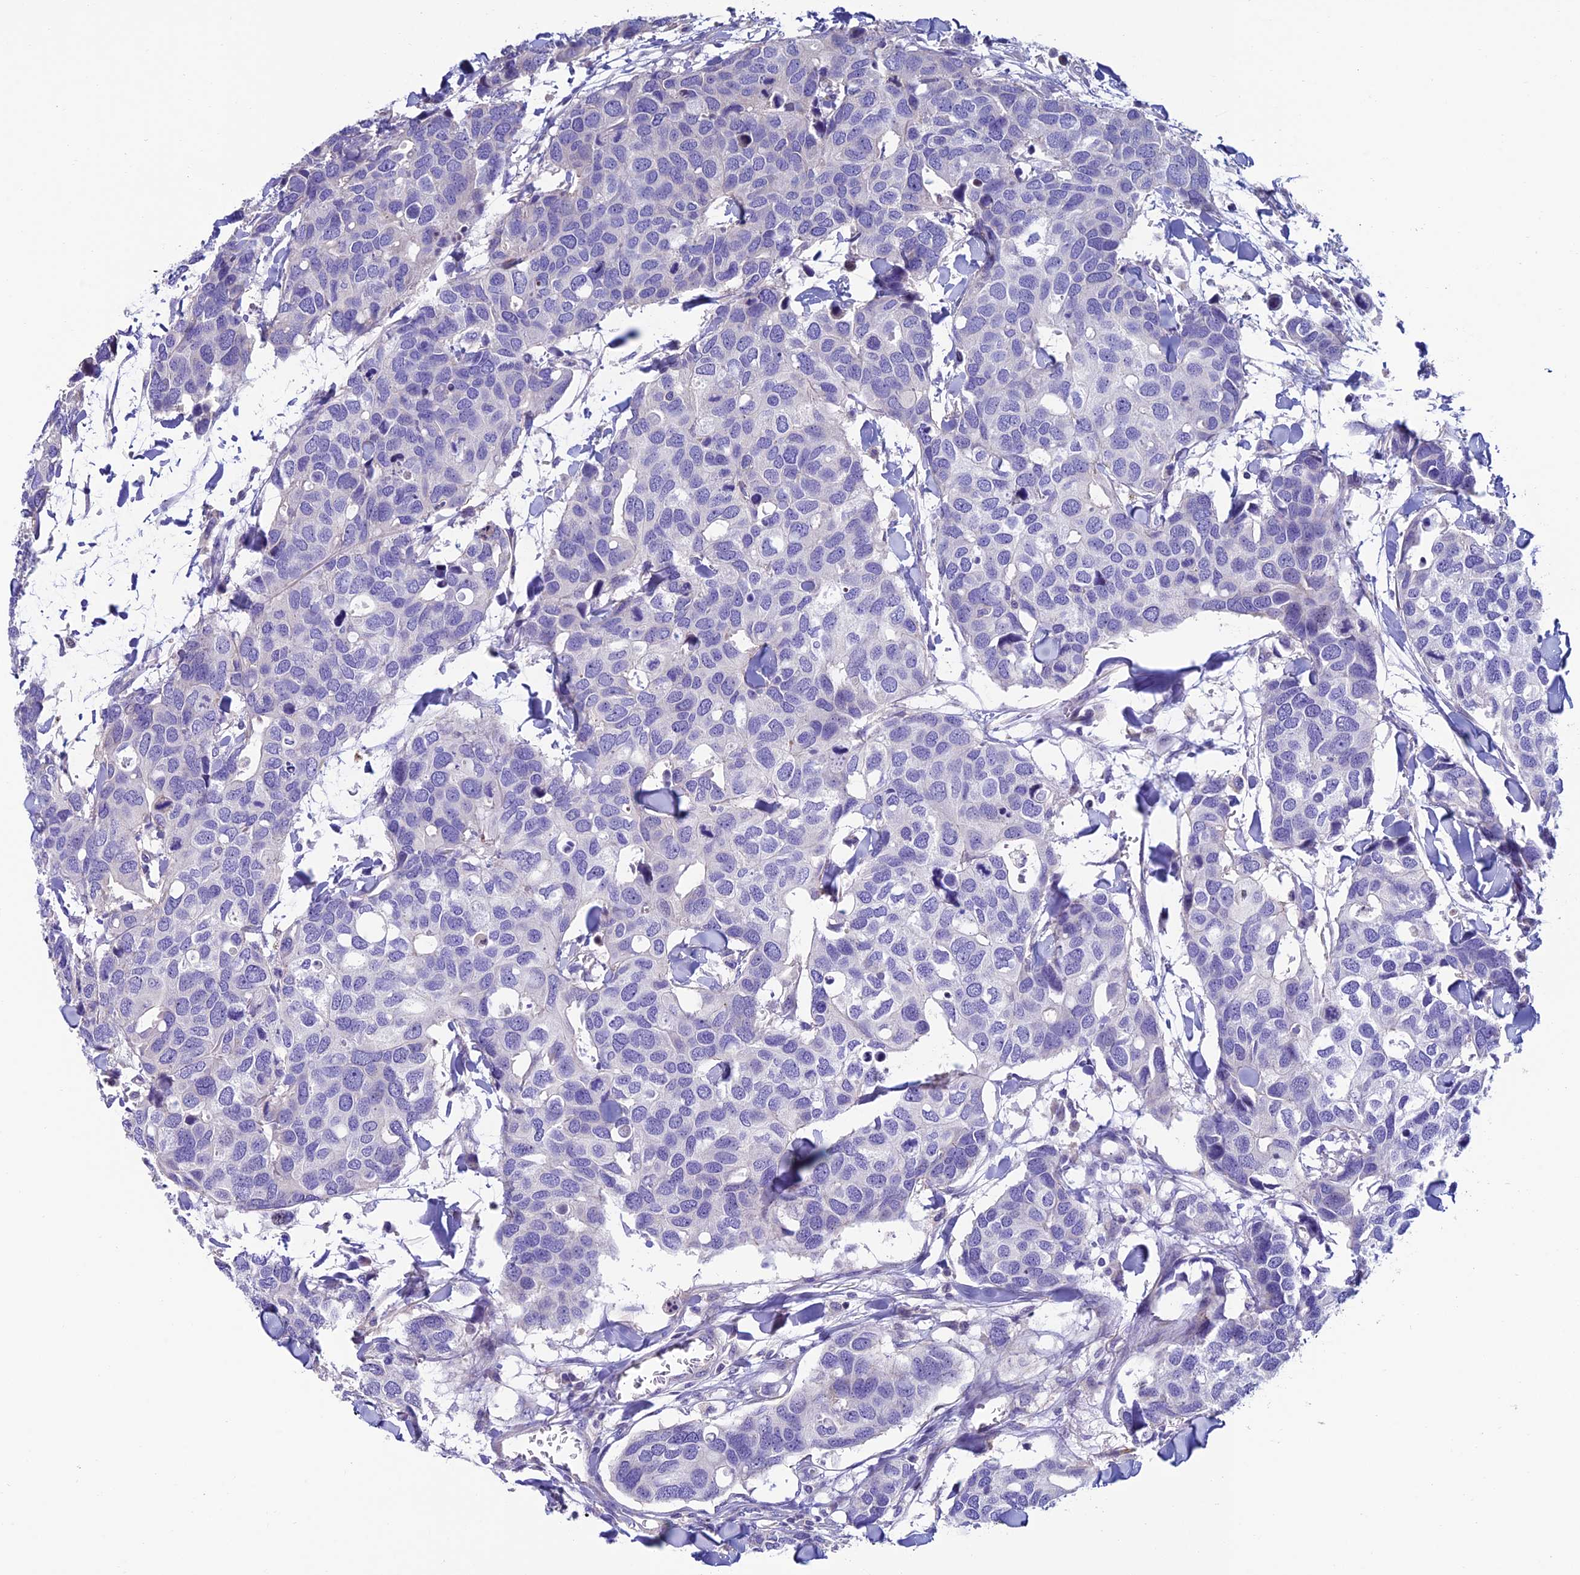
{"staining": {"intensity": "negative", "quantity": "none", "location": "none"}, "tissue": "breast cancer", "cell_type": "Tumor cells", "image_type": "cancer", "snomed": [{"axis": "morphology", "description": "Duct carcinoma"}, {"axis": "topography", "description": "Breast"}], "caption": "A micrograph of human breast invasive ductal carcinoma is negative for staining in tumor cells.", "gene": "FAM178B", "patient": {"sex": "female", "age": 83}}